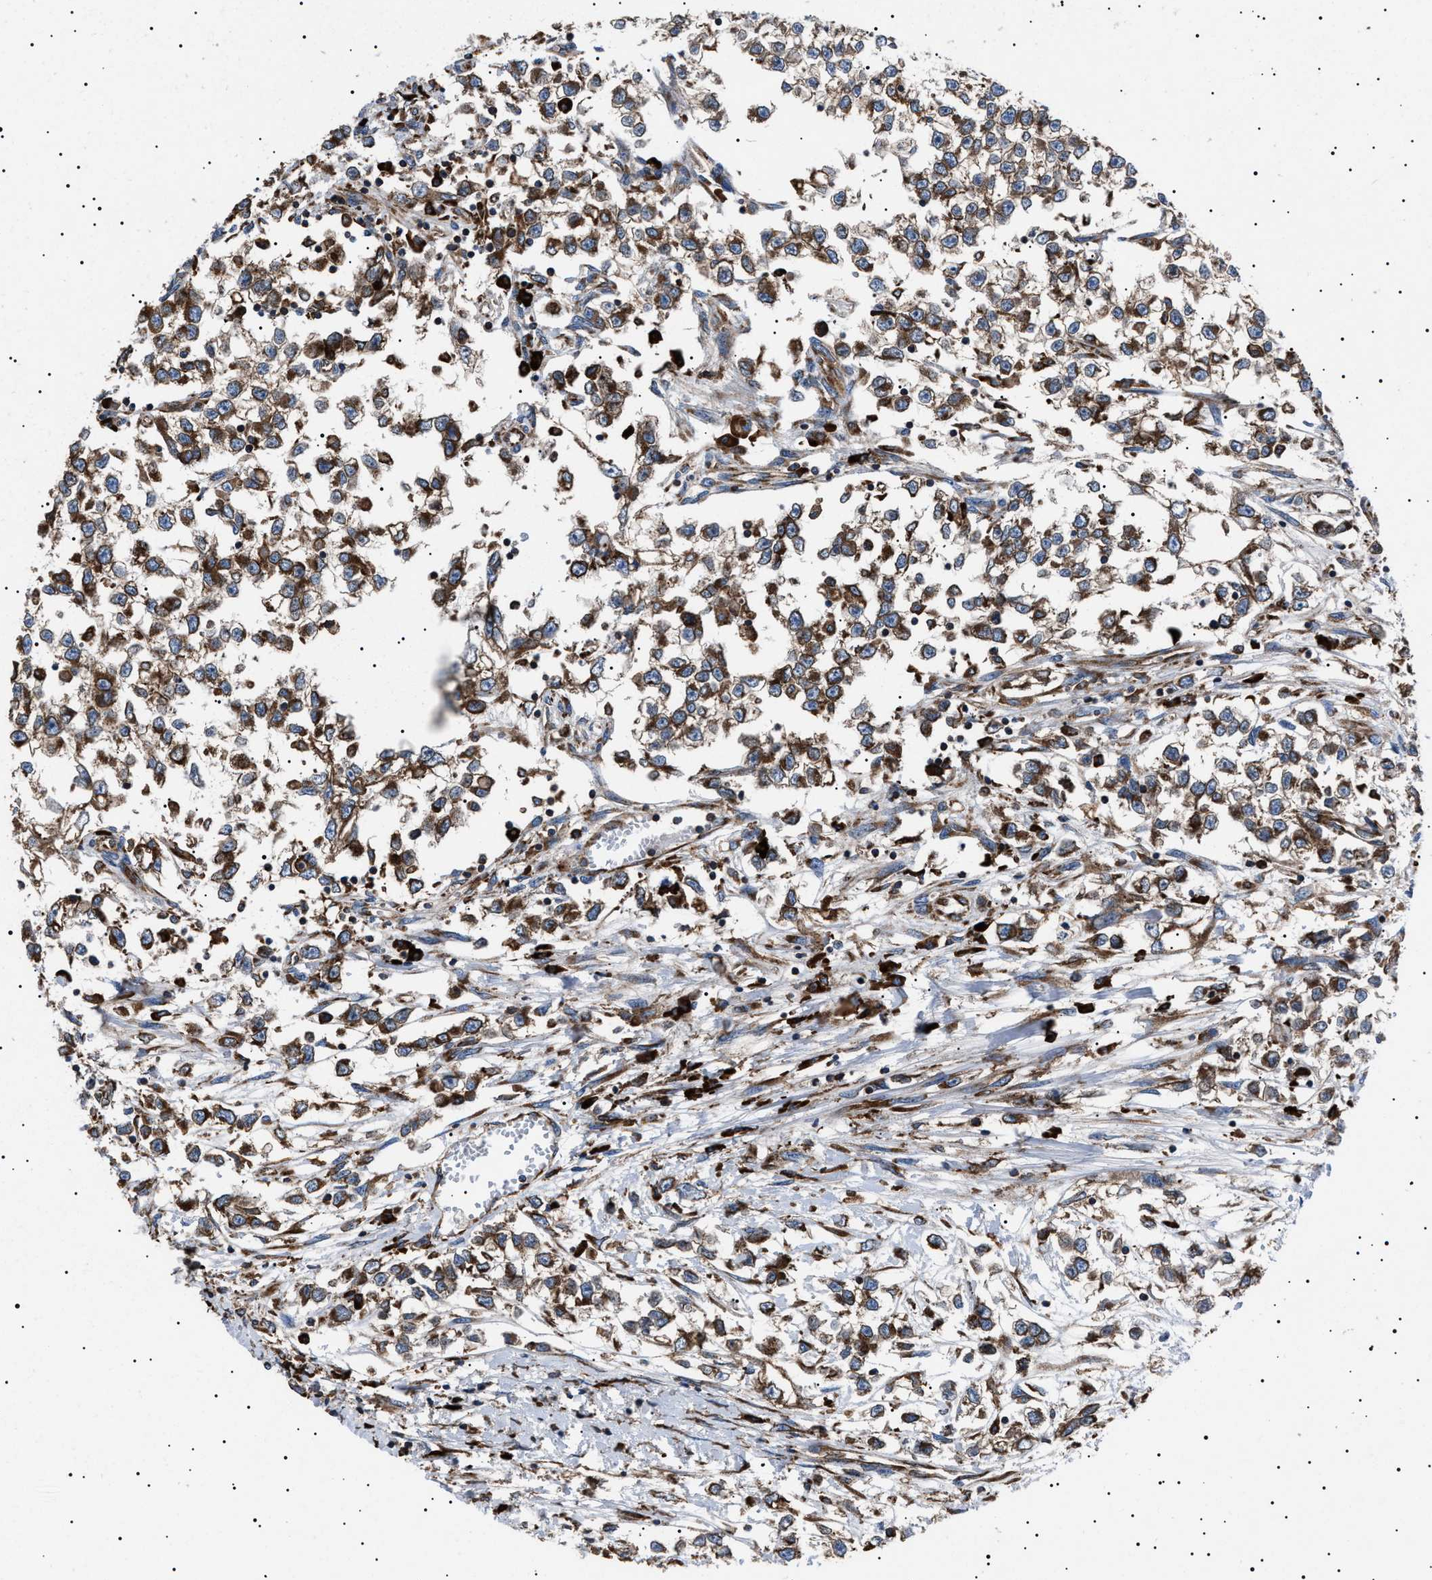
{"staining": {"intensity": "strong", "quantity": ">75%", "location": "cytoplasmic/membranous"}, "tissue": "testis cancer", "cell_type": "Tumor cells", "image_type": "cancer", "snomed": [{"axis": "morphology", "description": "Seminoma, NOS"}, {"axis": "morphology", "description": "Carcinoma, Embryonal, NOS"}, {"axis": "topography", "description": "Testis"}], "caption": "Immunohistochemical staining of human testis cancer (seminoma) shows high levels of strong cytoplasmic/membranous positivity in approximately >75% of tumor cells.", "gene": "TOP1MT", "patient": {"sex": "male", "age": 51}}